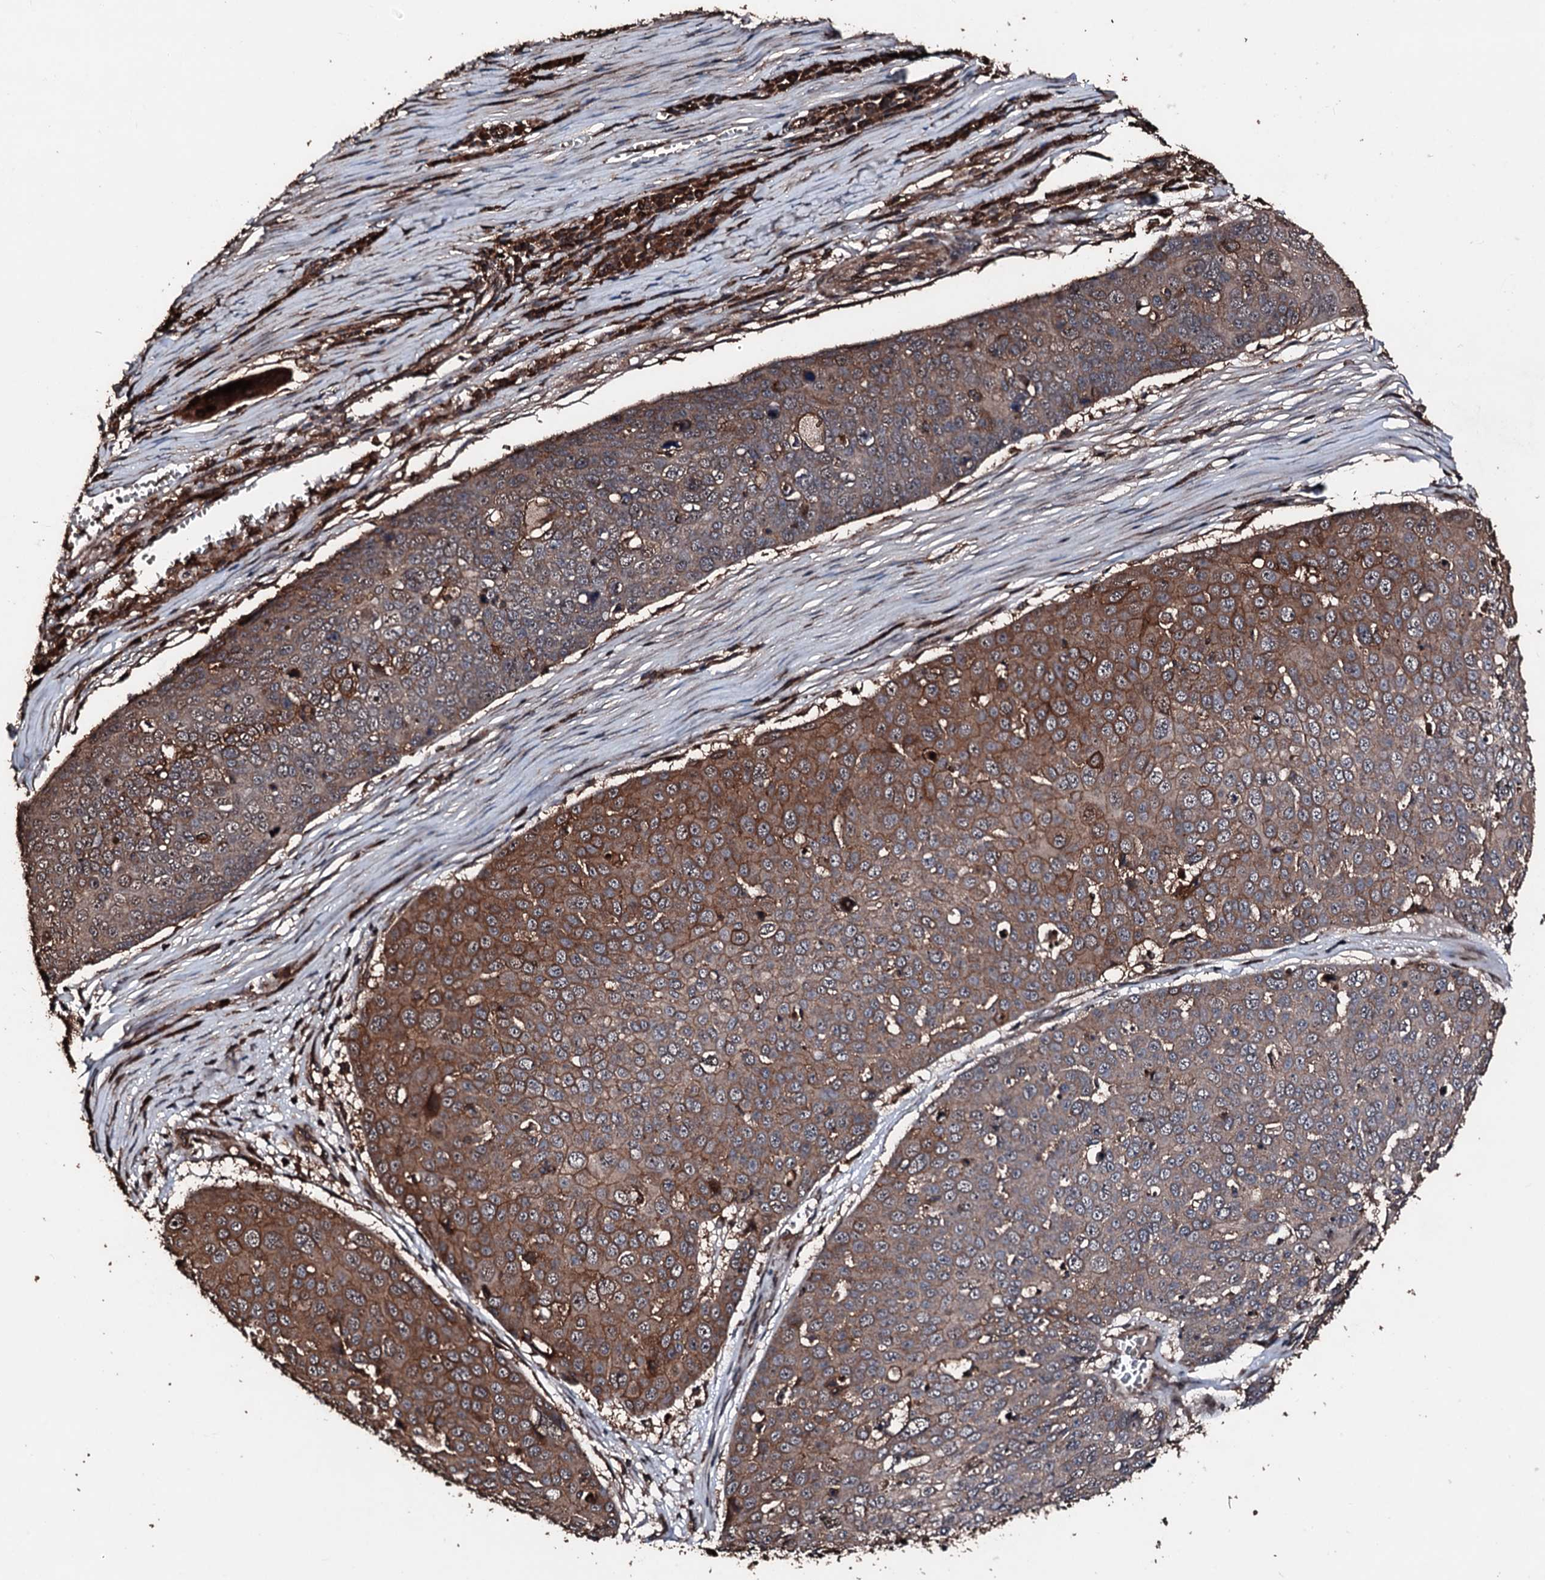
{"staining": {"intensity": "moderate", "quantity": ">75%", "location": "cytoplasmic/membranous"}, "tissue": "skin cancer", "cell_type": "Tumor cells", "image_type": "cancer", "snomed": [{"axis": "morphology", "description": "Squamous cell carcinoma, NOS"}, {"axis": "topography", "description": "Skin"}], "caption": "Skin cancer stained for a protein demonstrates moderate cytoplasmic/membranous positivity in tumor cells.", "gene": "KIF18A", "patient": {"sex": "male", "age": 71}}